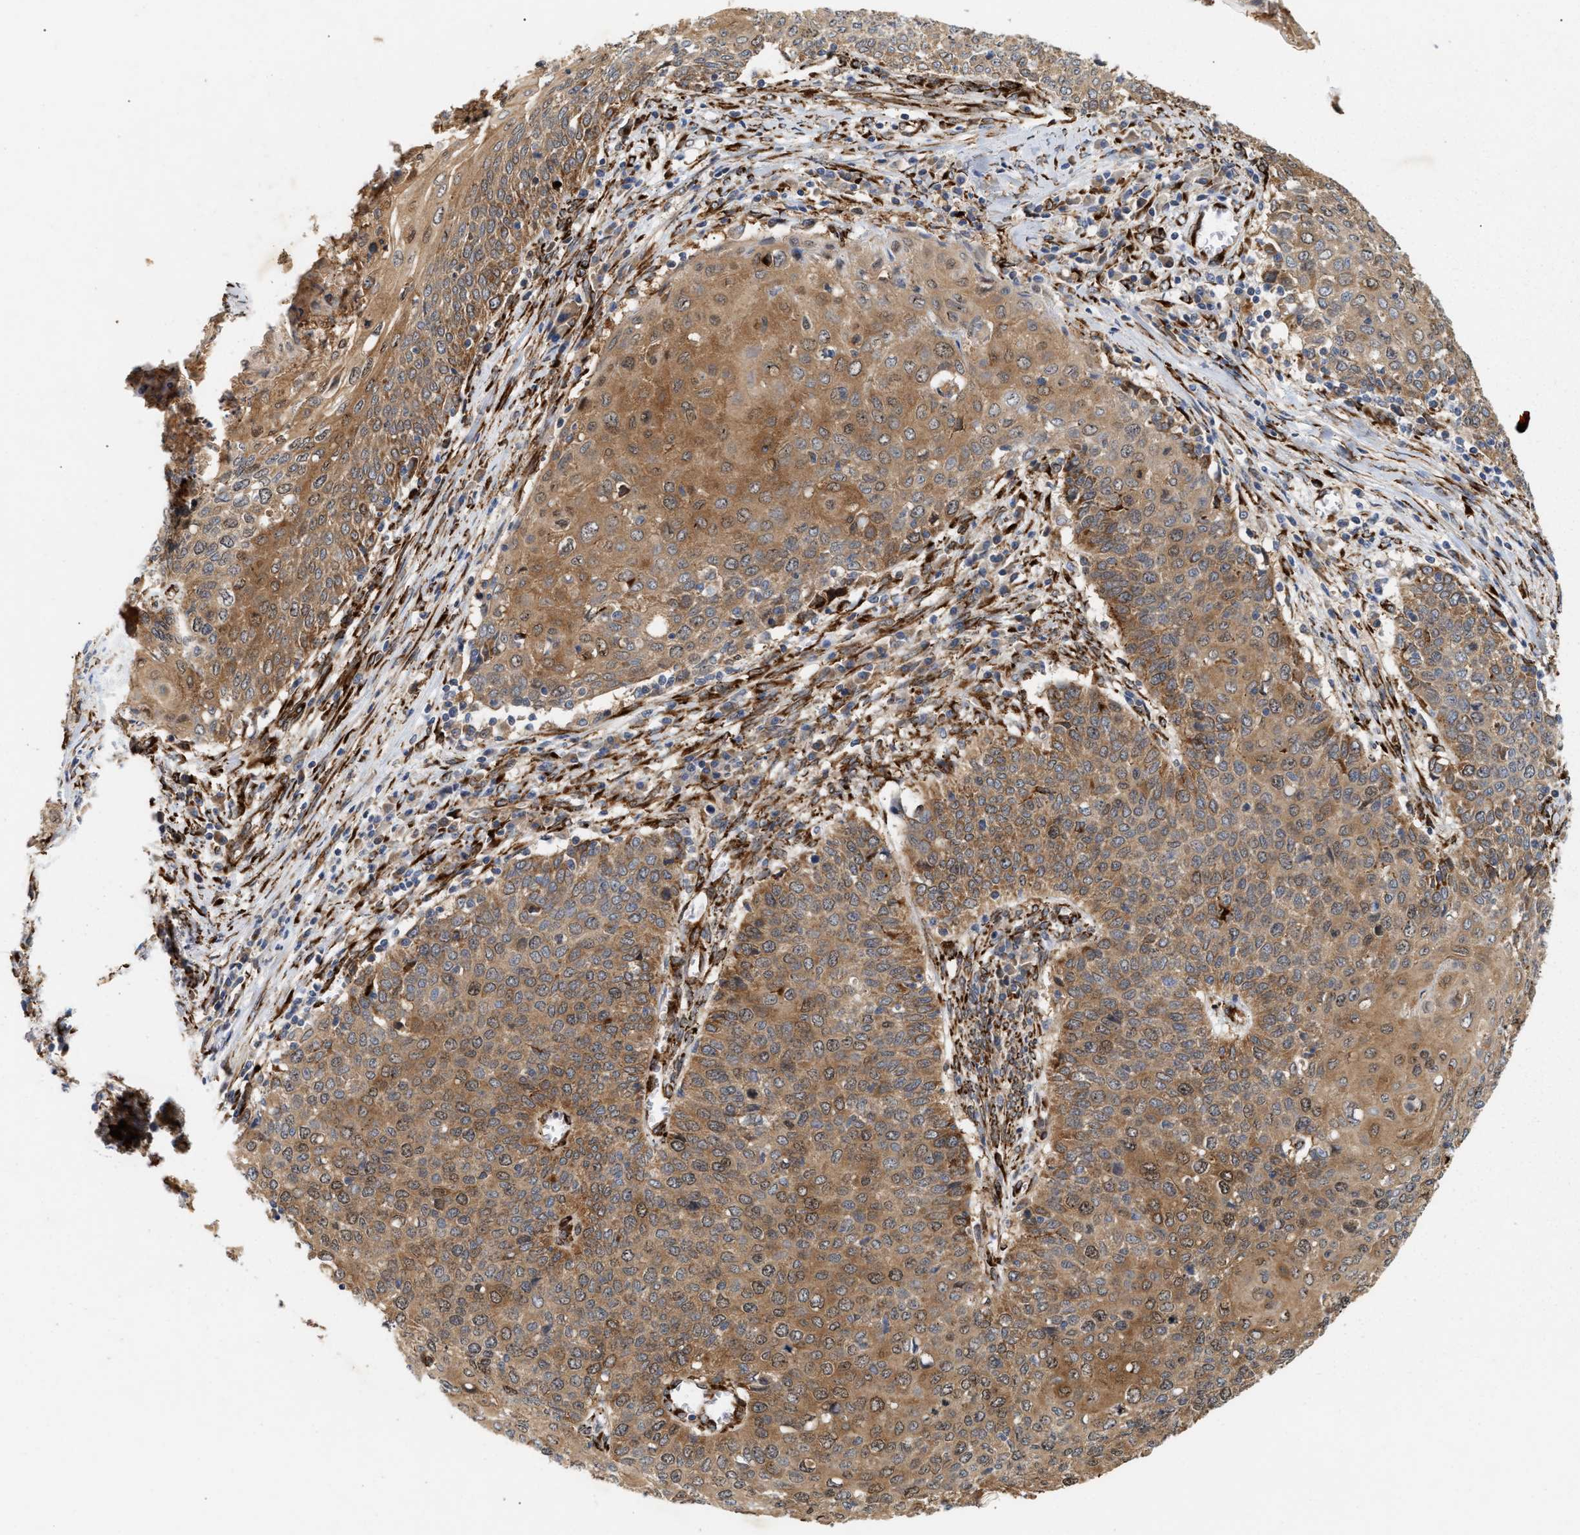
{"staining": {"intensity": "moderate", "quantity": ">75%", "location": "cytoplasmic/membranous"}, "tissue": "cervical cancer", "cell_type": "Tumor cells", "image_type": "cancer", "snomed": [{"axis": "morphology", "description": "Squamous cell carcinoma, NOS"}, {"axis": "topography", "description": "Cervix"}], "caption": "Cervical squamous cell carcinoma stained with a protein marker shows moderate staining in tumor cells.", "gene": "PLCD1", "patient": {"sex": "female", "age": 39}}